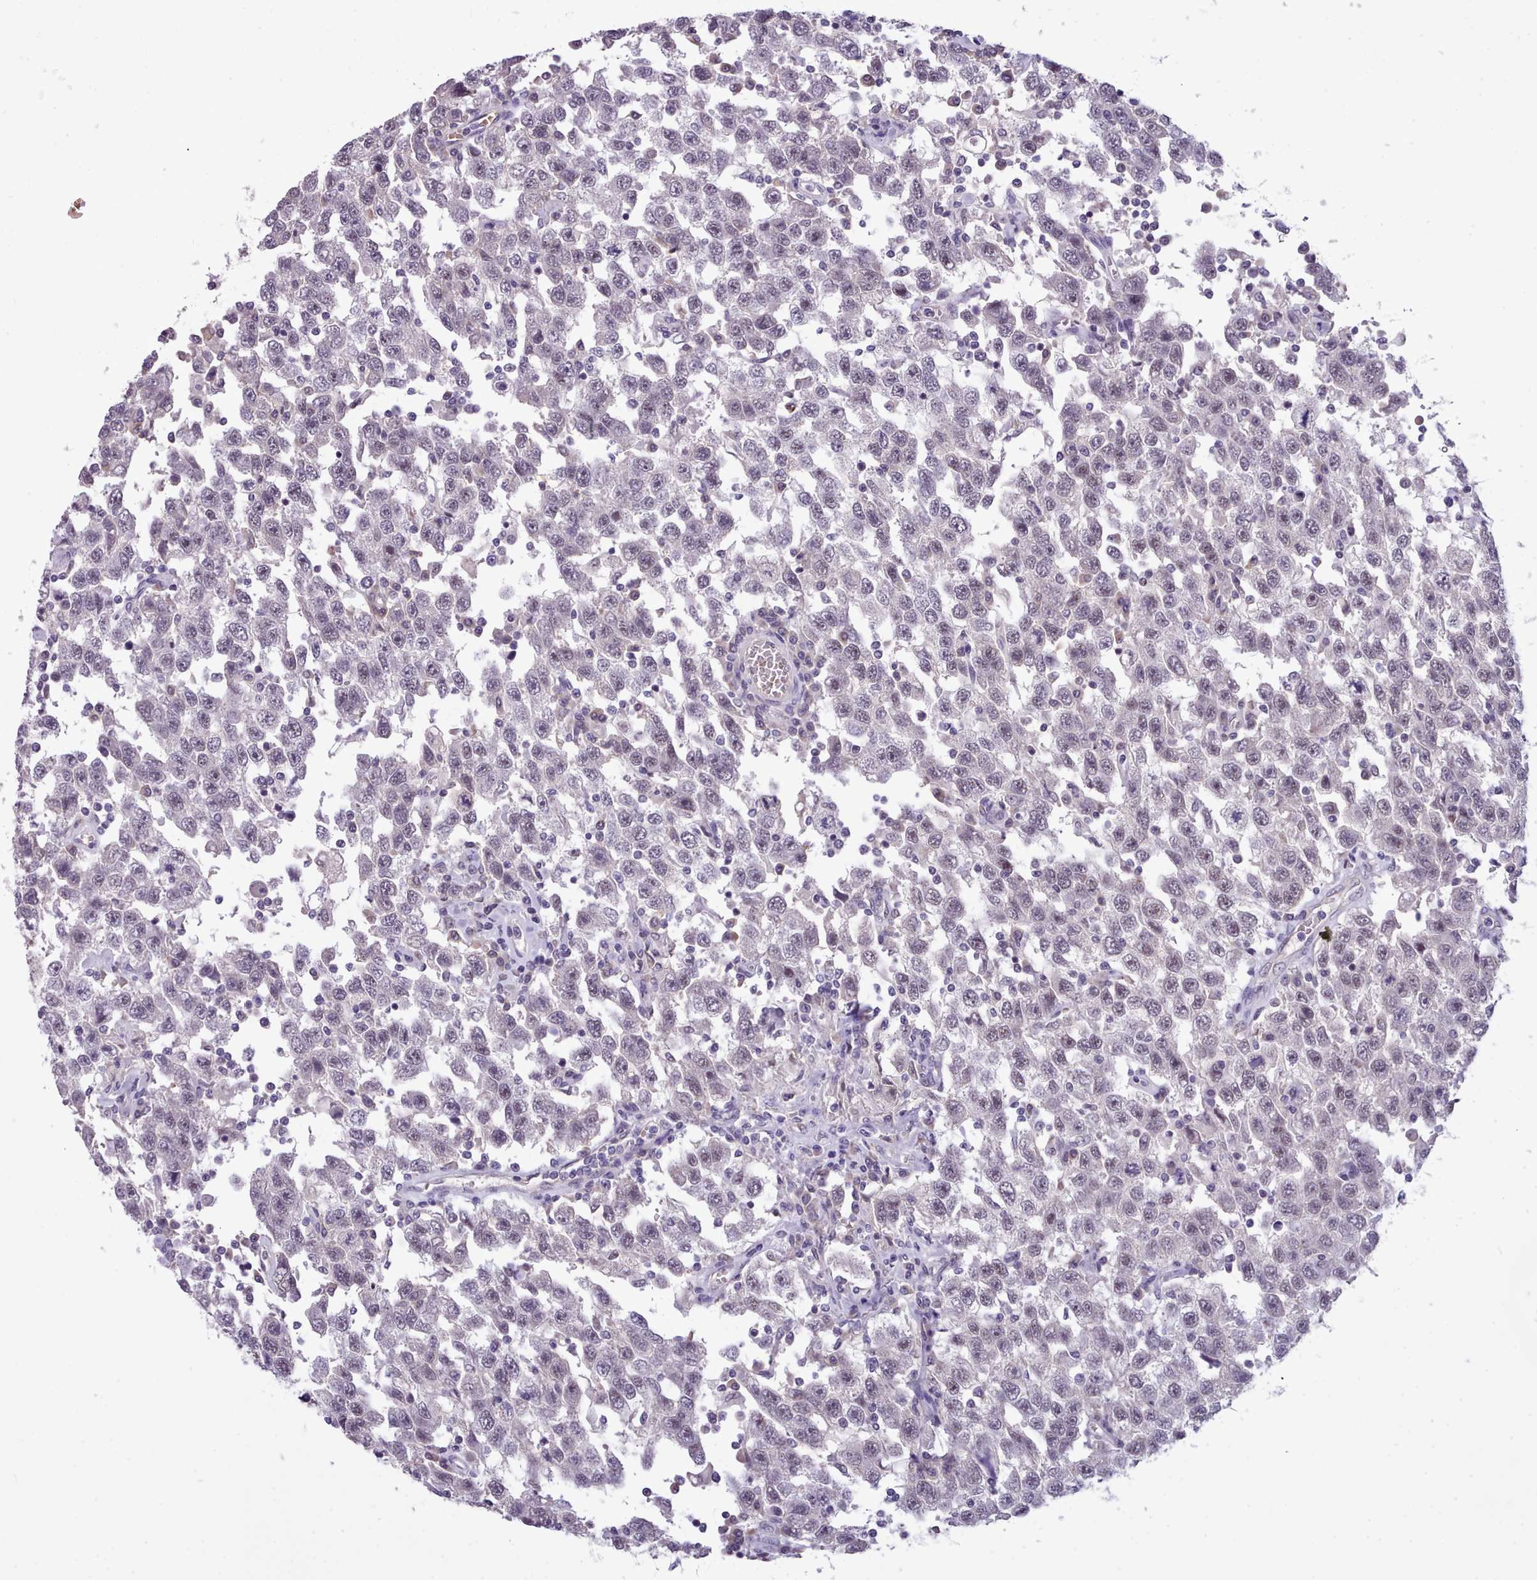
{"staining": {"intensity": "negative", "quantity": "none", "location": "none"}, "tissue": "testis cancer", "cell_type": "Tumor cells", "image_type": "cancer", "snomed": [{"axis": "morphology", "description": "Seminoma, NOS"}, {"axis": "topography", "description": "Testis"}], "caption": "Image shows no protein positivity in tumor cells of testis cancer (seminoma) tissue.", "gene": "KCTD16", "patient": {"sex": "male", "age": 41}}